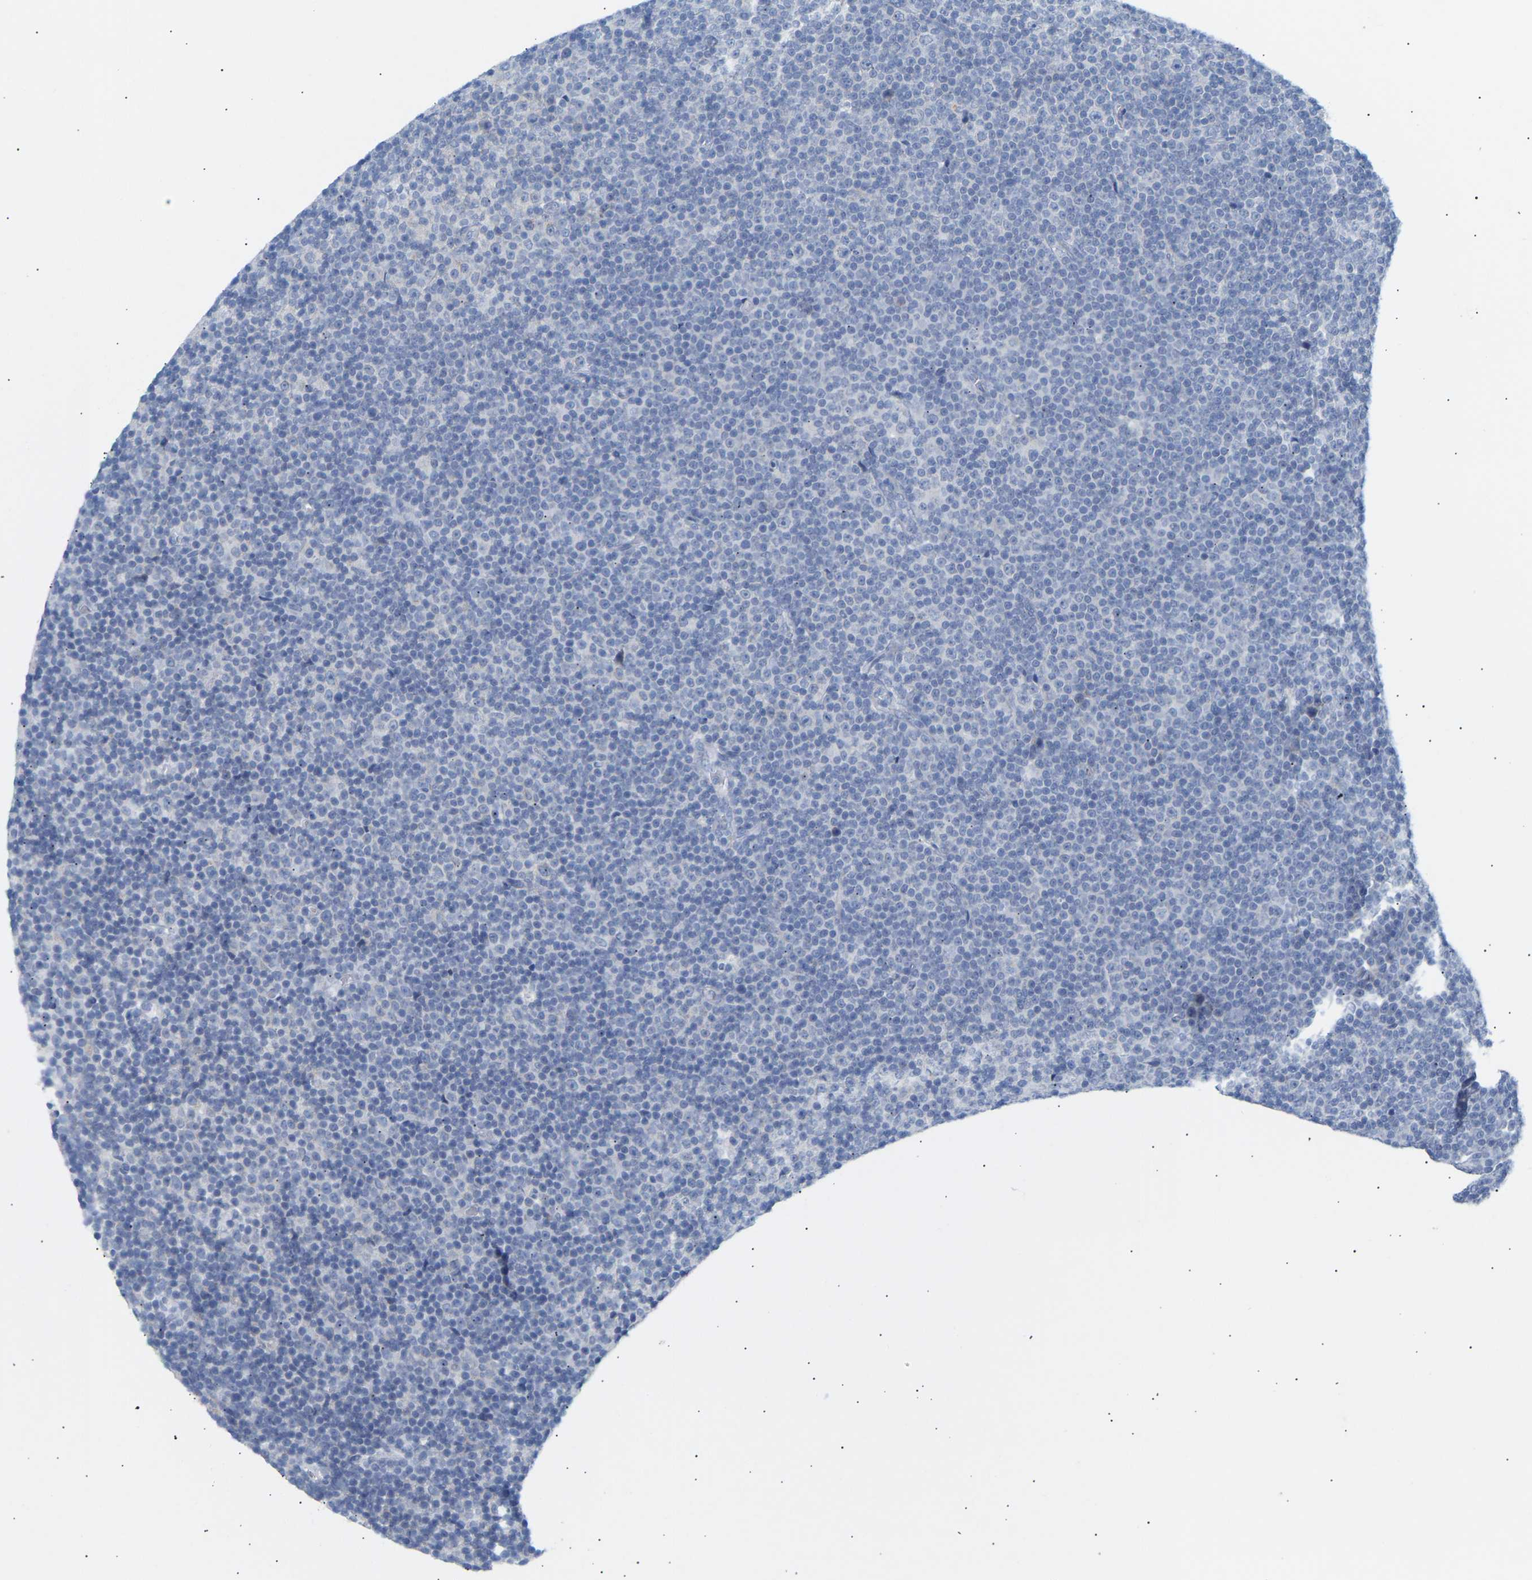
{"staining": {"intensity": "negative", "quantity": "none", "location": "none"}, "tissue": "lymphoma", "cell_type": "Tumor cells", "image_type": "cancer", "snomed": [{"axis": "morphology", "description": "Malignant lymphoma, non-Hodgkin's type, Low grade"}, {"axis": "topography", "description": "Lymph node"}], "caption": "Protein analysis of lymphoma reveals no significant expression in tumor cells.", "gene": "PEX1", "patient": {"sex": "female", "age": 67}}